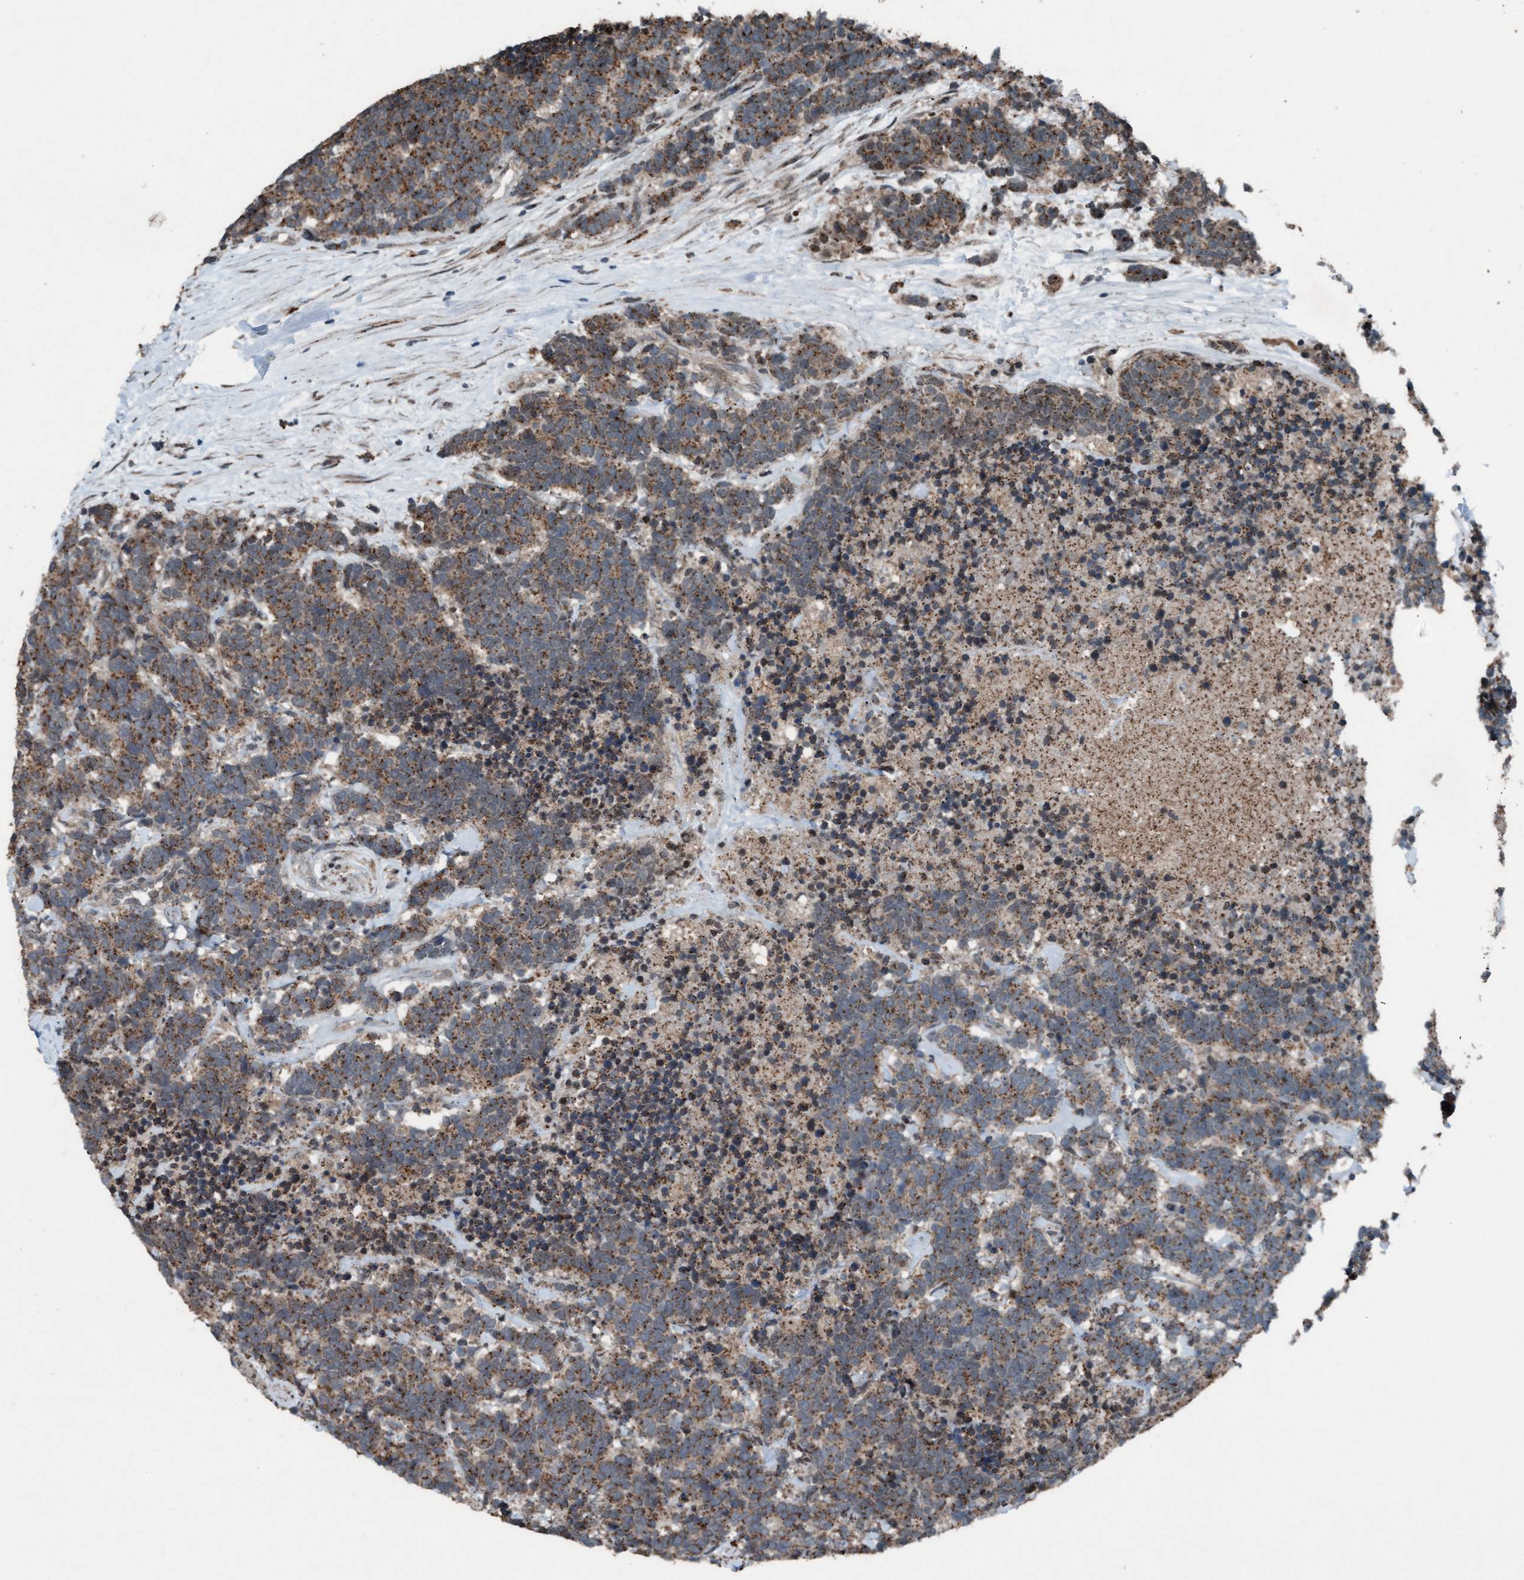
{"staining": {"intensity": "moderate", "quantity": ">75%", "location": "cytoplasmic/membranous"}, "tissue": "carcinoid", "cell_type": "Tumor cells", "image_type": "cancer", "snomed": [{"axis": "morphology", "description": "Carcinoma, NOS"}, {"axis": "morphology", "description": "Carcinoid, malignant, NOS"}, {"axis": "topography", "description": "Urinary bladder"}], "caption": "Human carcinoid stained with a brown dye demonstrates moderate cytoplasmic/membranous positive expression in approximately >75% of tumor cells.", "gene": "PLXNB2", "patient": {"sex": "male", "age": 57}}